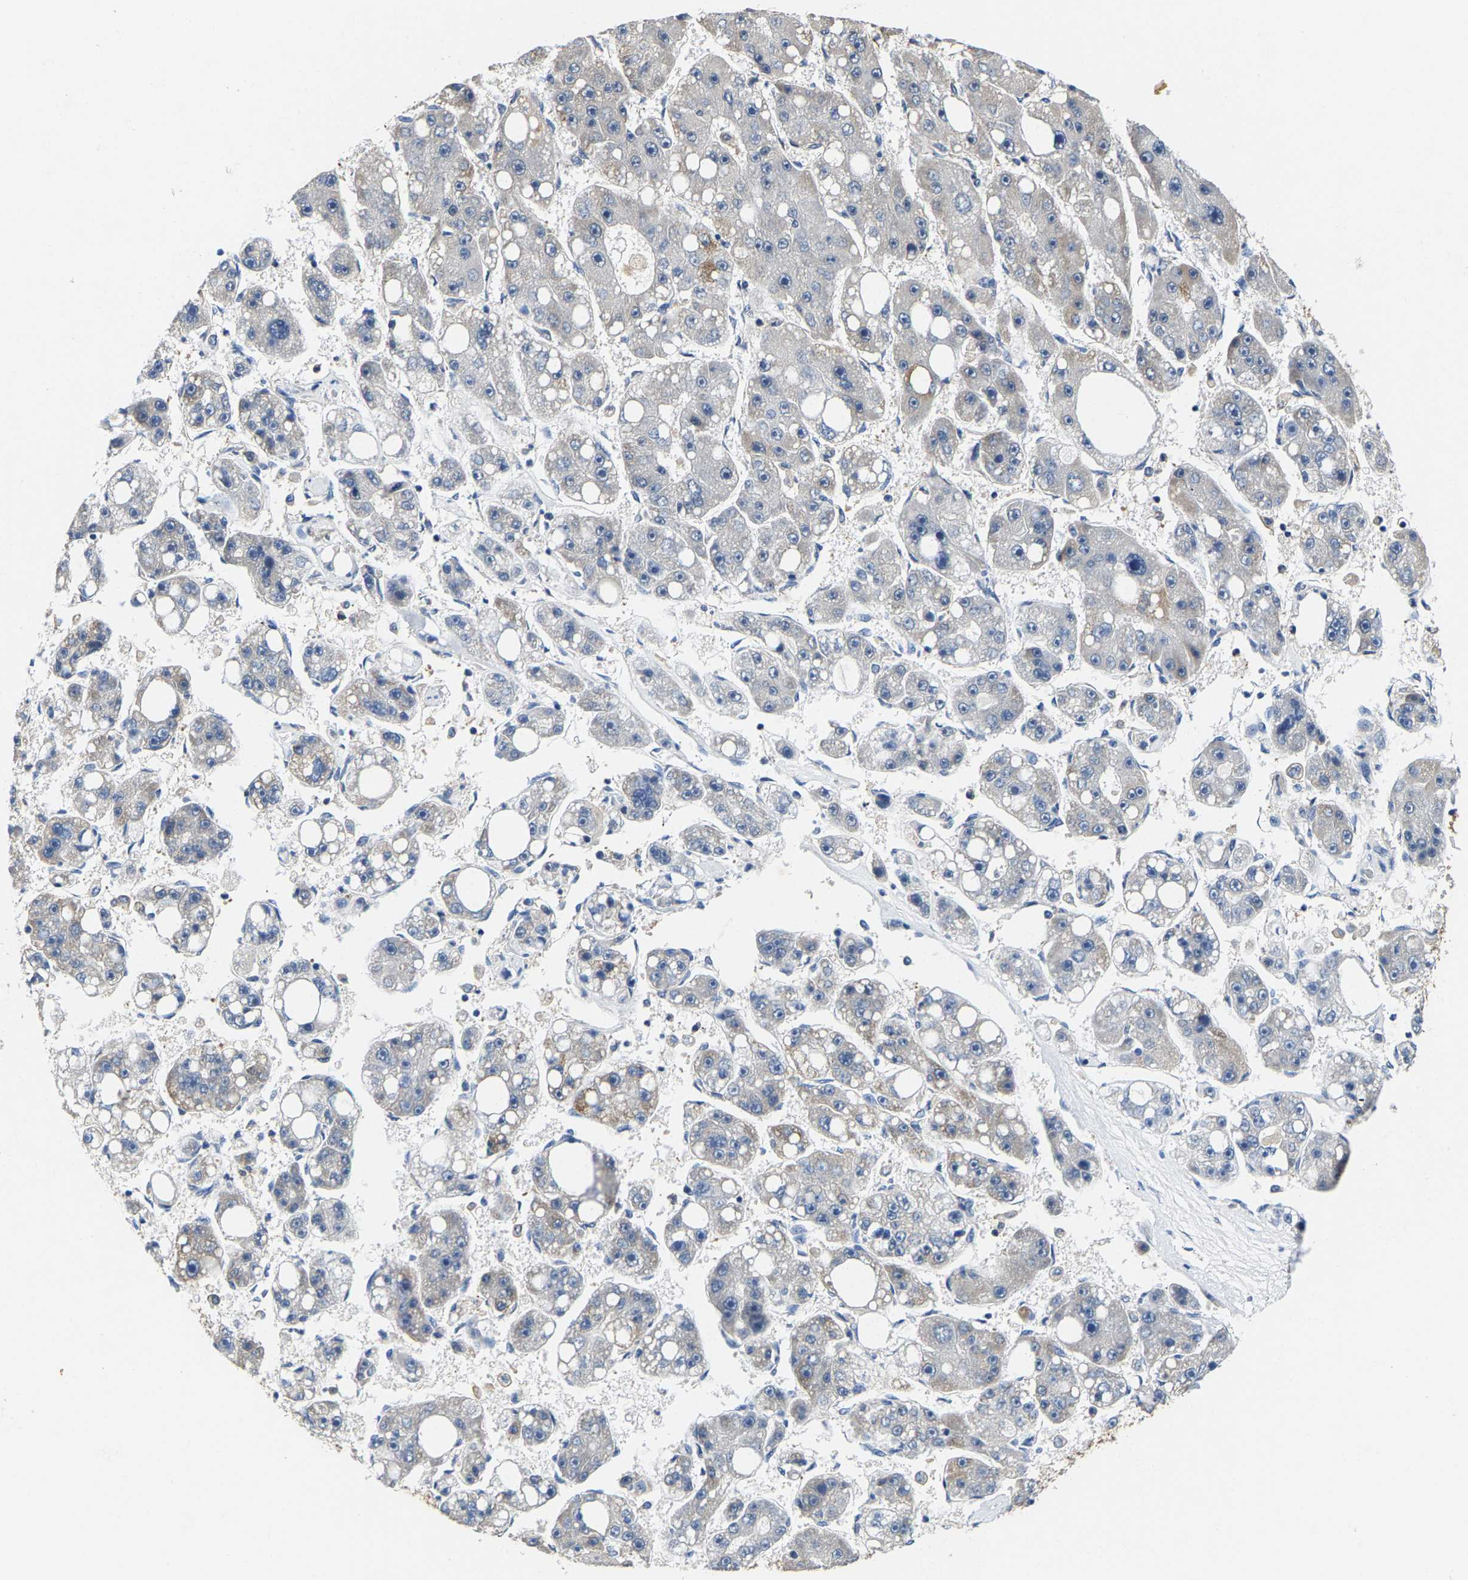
{"staining": {"intensity": "negative", "quantity": "none", "location": "none"}, "tissue": "liver cancer", "cell_type": "Tumor cells", "image_type": "cancer", "snomed": [{"axis": "morphology", "description": "Carcinoma, Hepatocellular, NOS"}, {"axis": "topography", "description": "Liver"}], "caption": "IHC image of liver cancer stained for a protein (brown), which shows no positivity in tumor cells.", "gene": "SHMT2", "patient": {"sex": "female", "age": 61}}